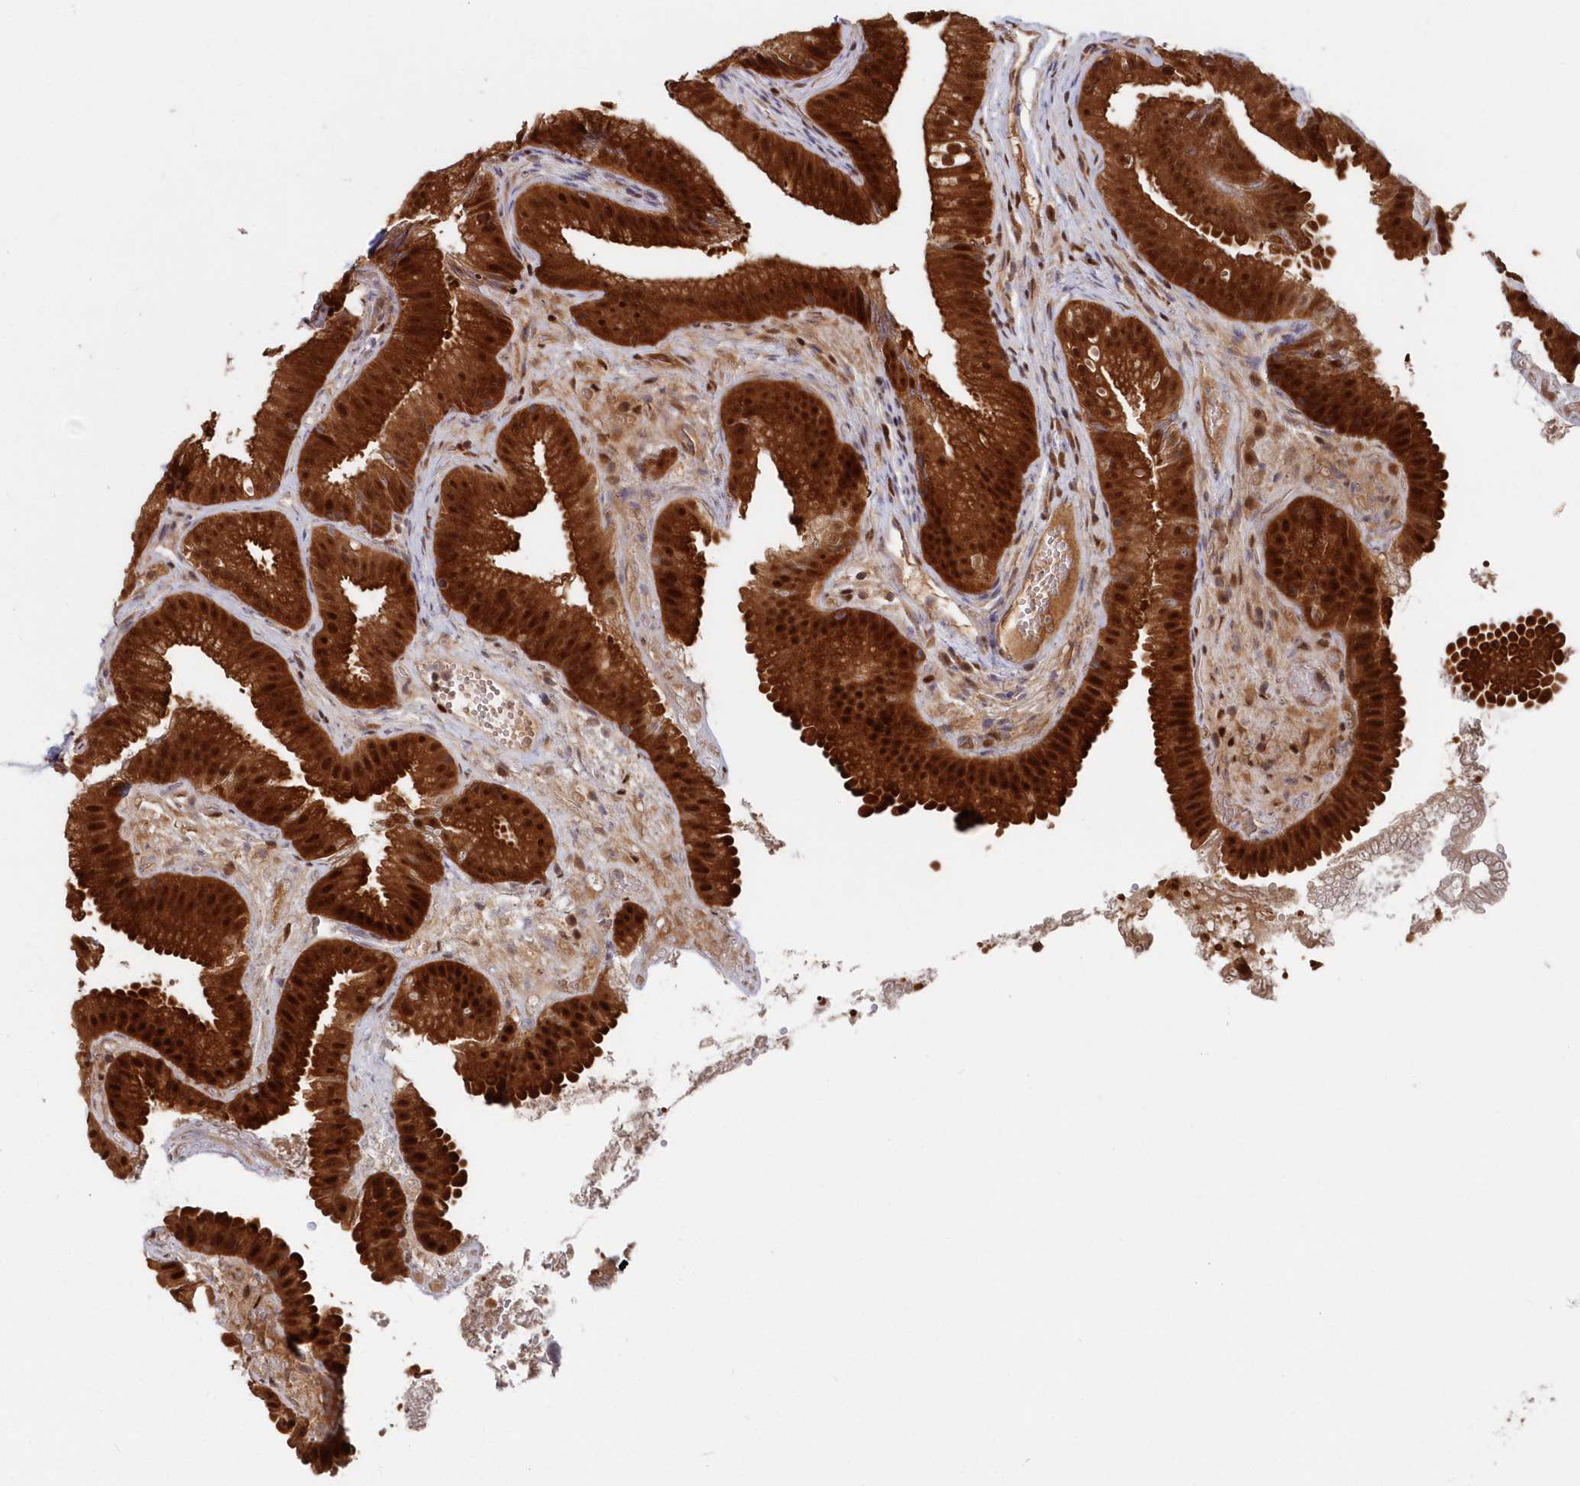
{"staining": {"intensity": "strong", "quantity": ">75%", "location": "cytoplasmic/membranous,nuclear"}, "tissue": "gallbladder", "cell_type": "Glandular cells", "image_type": "normal", "snomed": [{"axis": "morphology", "description": "Normal tissue, NOS"}, {"axis": "topography", "description": "Gallbladder"}], "caption": "Gallbladder stained with IHC exhibits strong cytoplasmic/membranous,nuclear positivity in approximately >75% of glandular cells. The protein is shown in brown color, while the nuclei are stained blue.", "gene": "ABHD14B", "patient": {"sex": "female", "age": 30}}